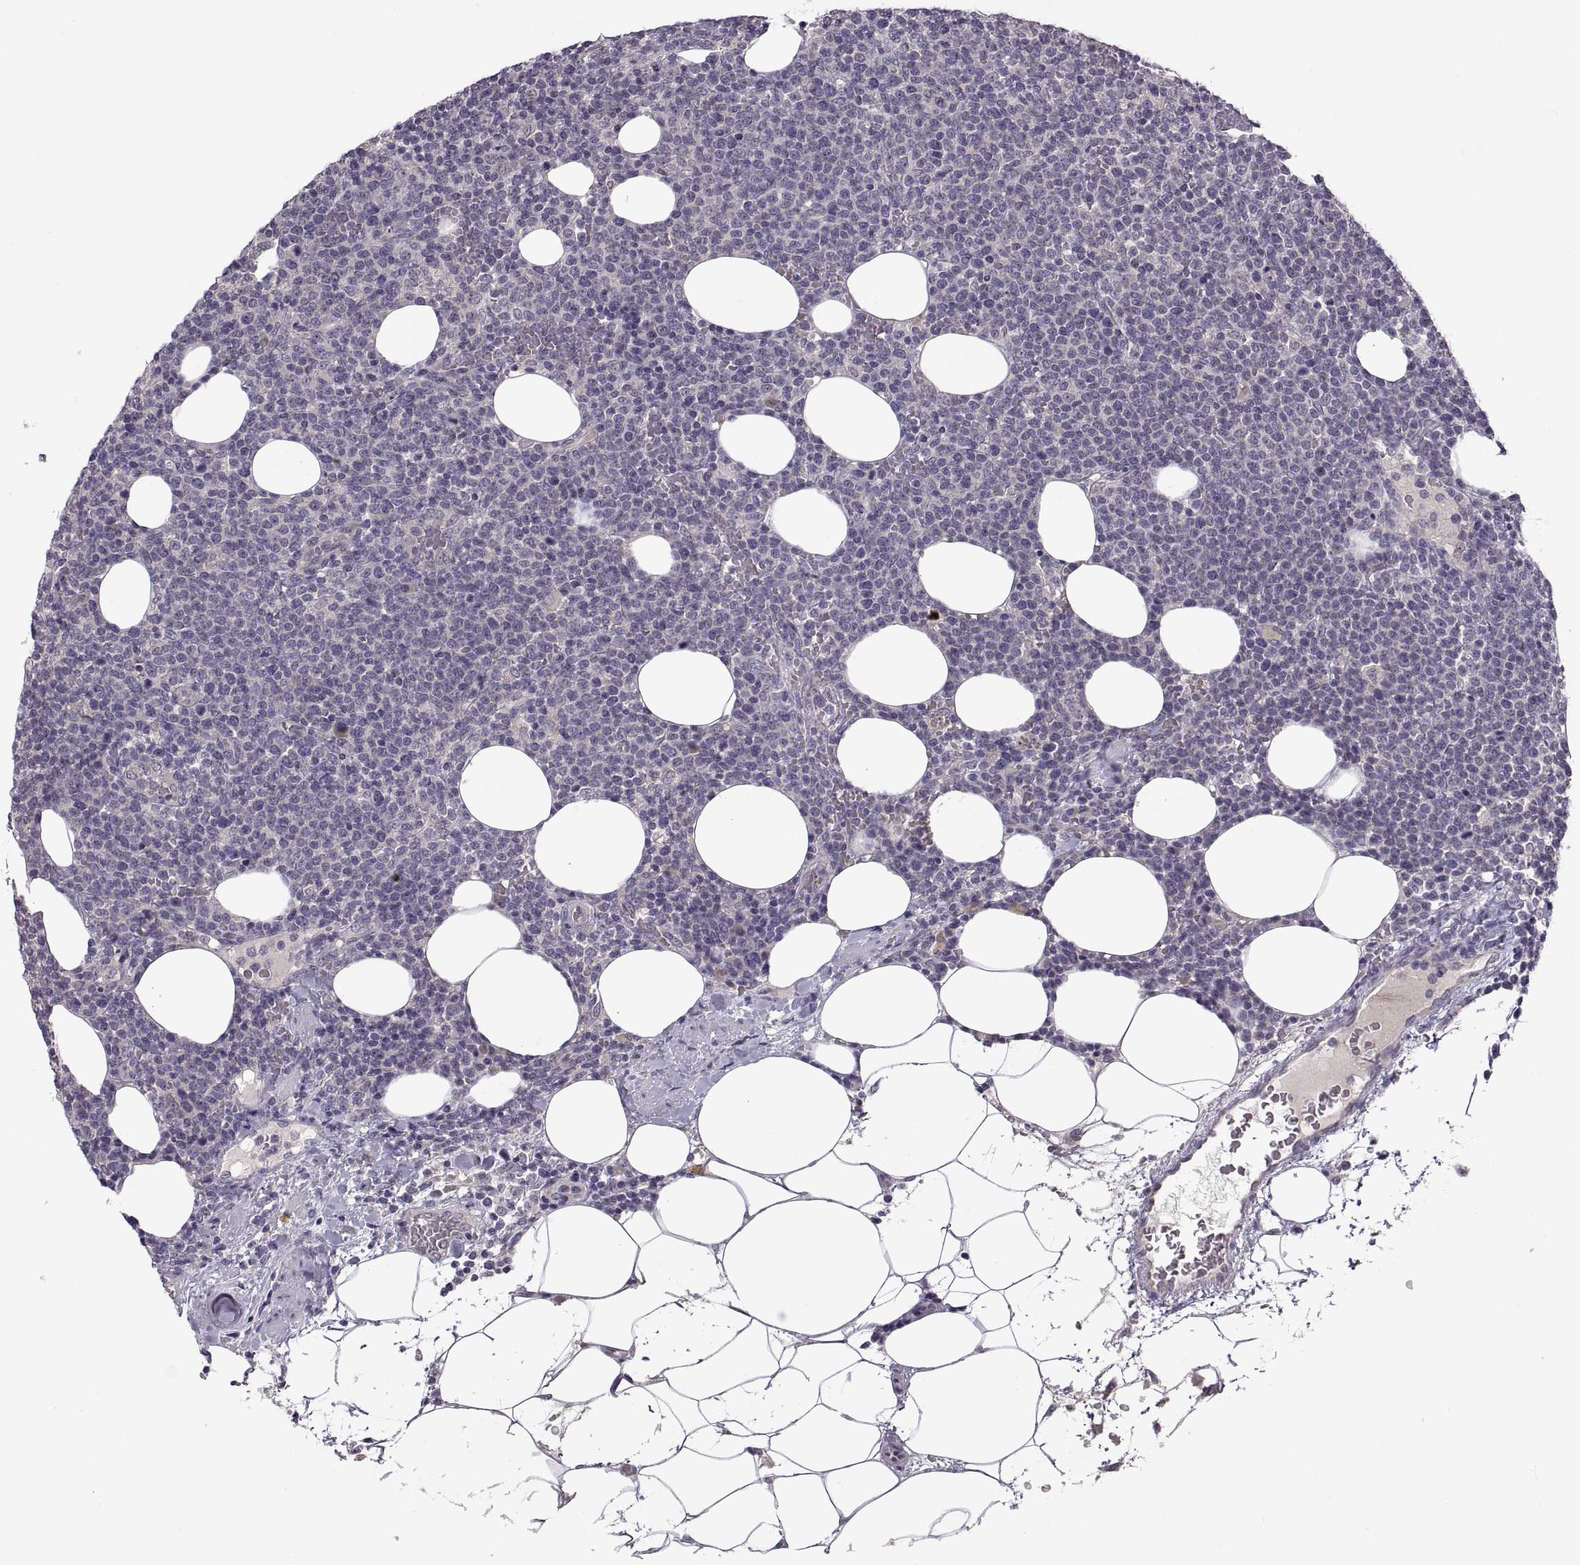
{"staining": {"intensity": "negative", "quantity": "none", "location": "none"}, "tissue": "lymphoma", "cell_type": "Tumor cells", "image_type": "cancer", "snomed": [{"axis": "morphology", "description": "Malignant lymphoma, non-Hodgkin's type, High grade"}, {"axis": "topography", "description": "Lymph node"}], "caption": "Protein analysis of lymphoma demonstrates no significant expression in tumor cells.", "gene": "ACSBG2", "patient": {"sex": "male", "age": 61}}